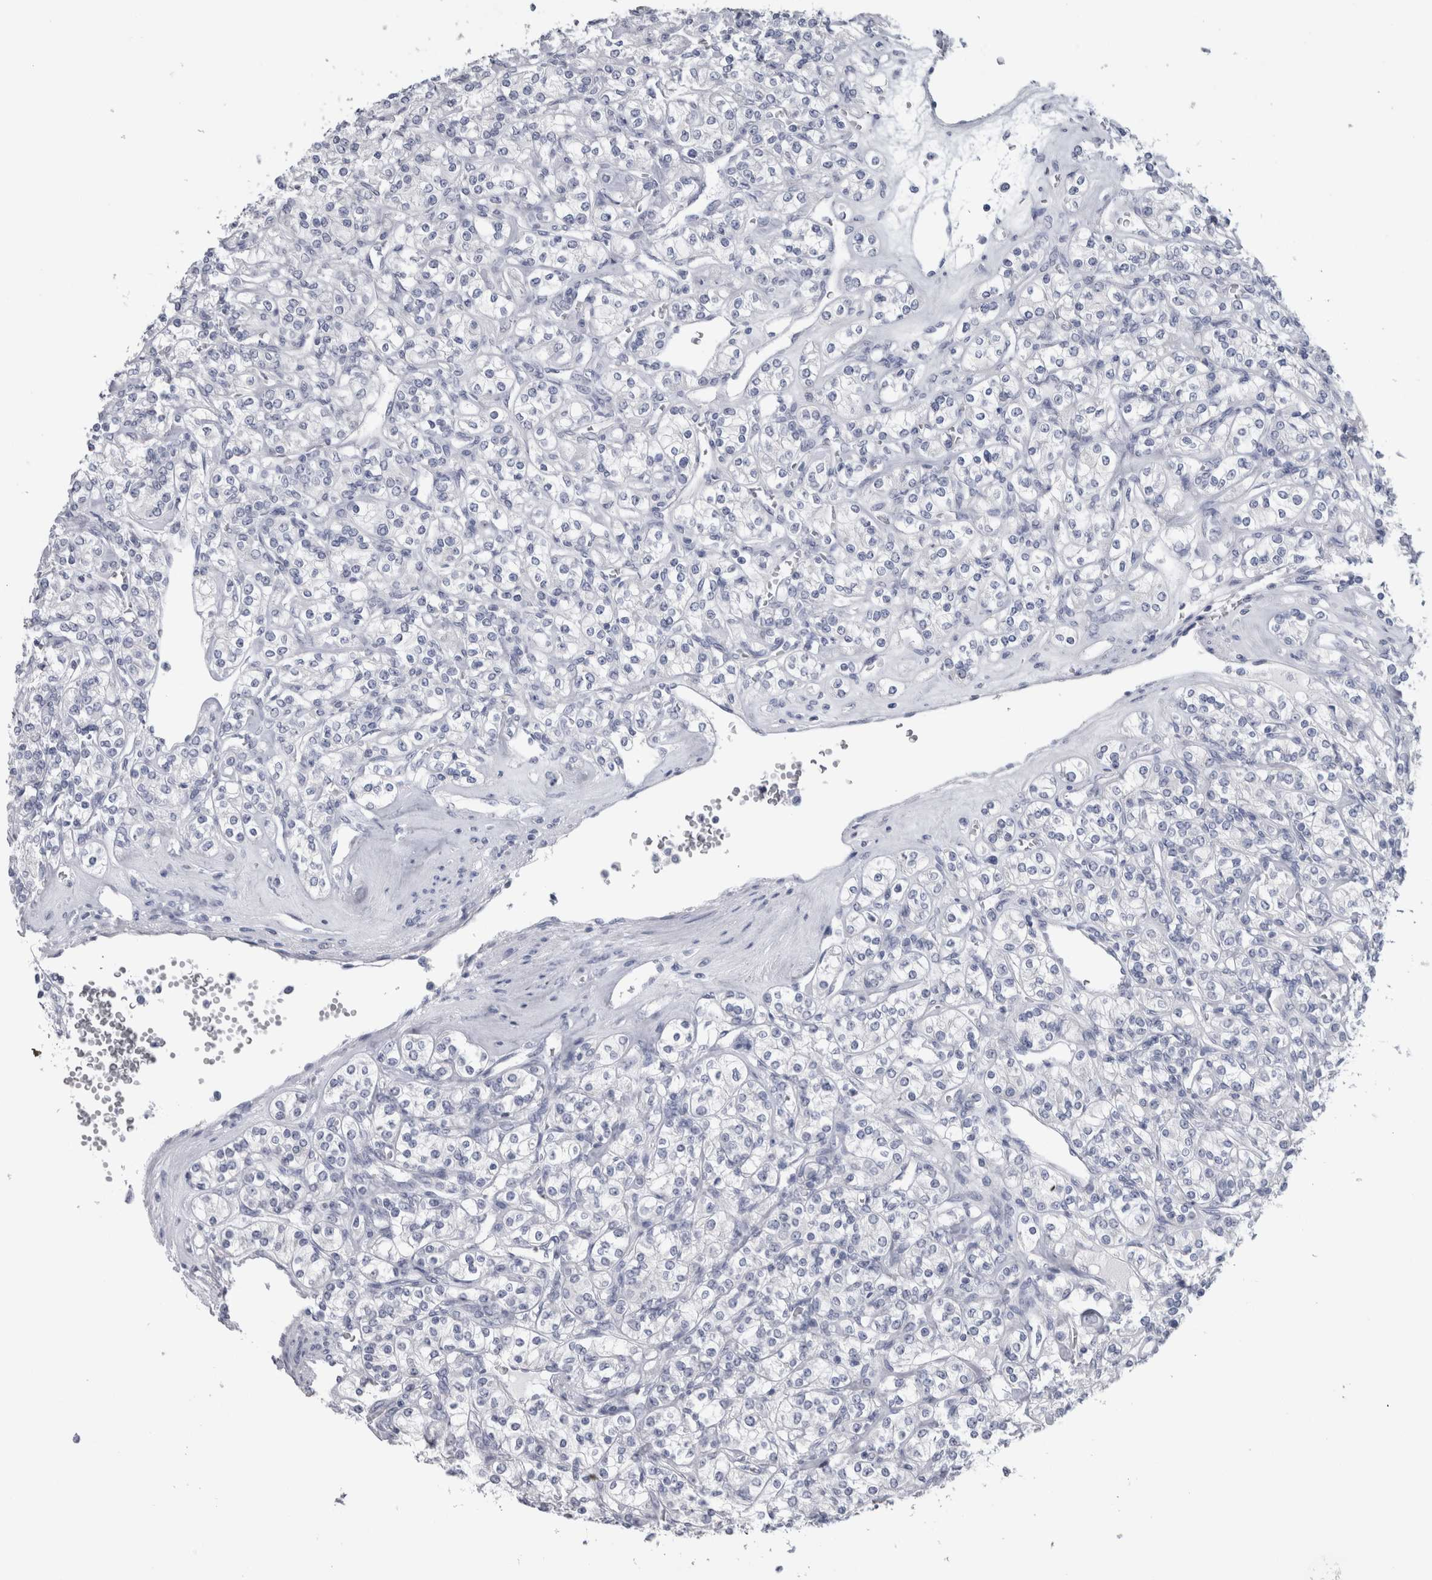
{"staining": {"intensity": "negative", "quantity": "none", "location": "none"}, "tissue": "renal cancer", "cell_type": "Tumor cells", "image_type": "cancer", "snomed": [{"axis": "morphology", "description": "Adenocarcinoma, NOS"}, {"axis": "topography", "description": "Kidney"}], "caption": "High magnification brightfield microscopy of adenocarcinoma (renal) stained with DAB (3,3'-diaminobenzidine) (brown) and counterstained with hematoxylin (blue): tumor cells show no significant staining. Brightfield microscopy of immunohistochemistry (IHC) stained with DAB (brown) and hematoxylin (blue), captured at high magnification.", "gene": "MSMB", "patient": {"sex": "male", "age": 77}}